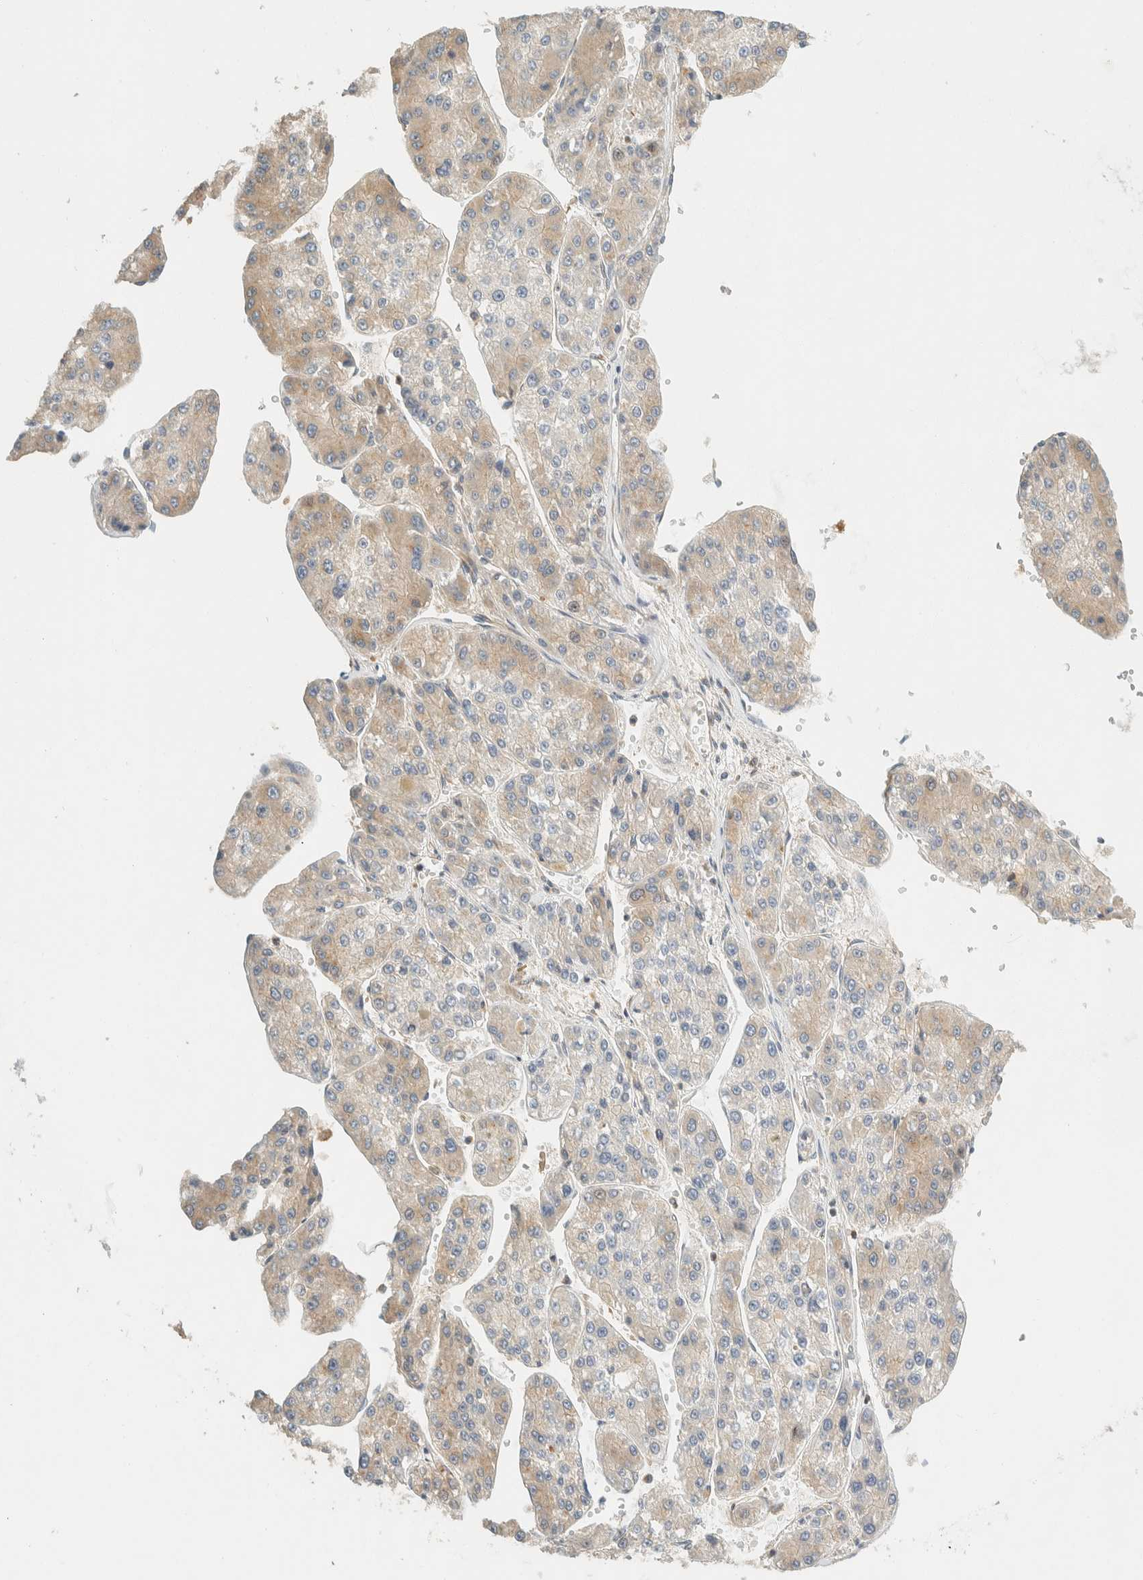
{"staining": {"intensity": "weak", "quantity": "<25%", "location": "cytoplasmic/membranous"}, "tissue": "liver cancer", "cell_type": "Tumor cells", "image_type": "cancer", "snomed": [{"axis": "morphology", "description": "Carcinoma, Hepatocellular, NOS"}, {"axis": "topography", "description": "Liver"}], "caption": "This is an IHC photomicrograph of hepatocellular carcinoma (liver). There is no staining in tumor cells.", "gene": "ARFGEF1", "patient": {"sex": "female", "age": 73}}